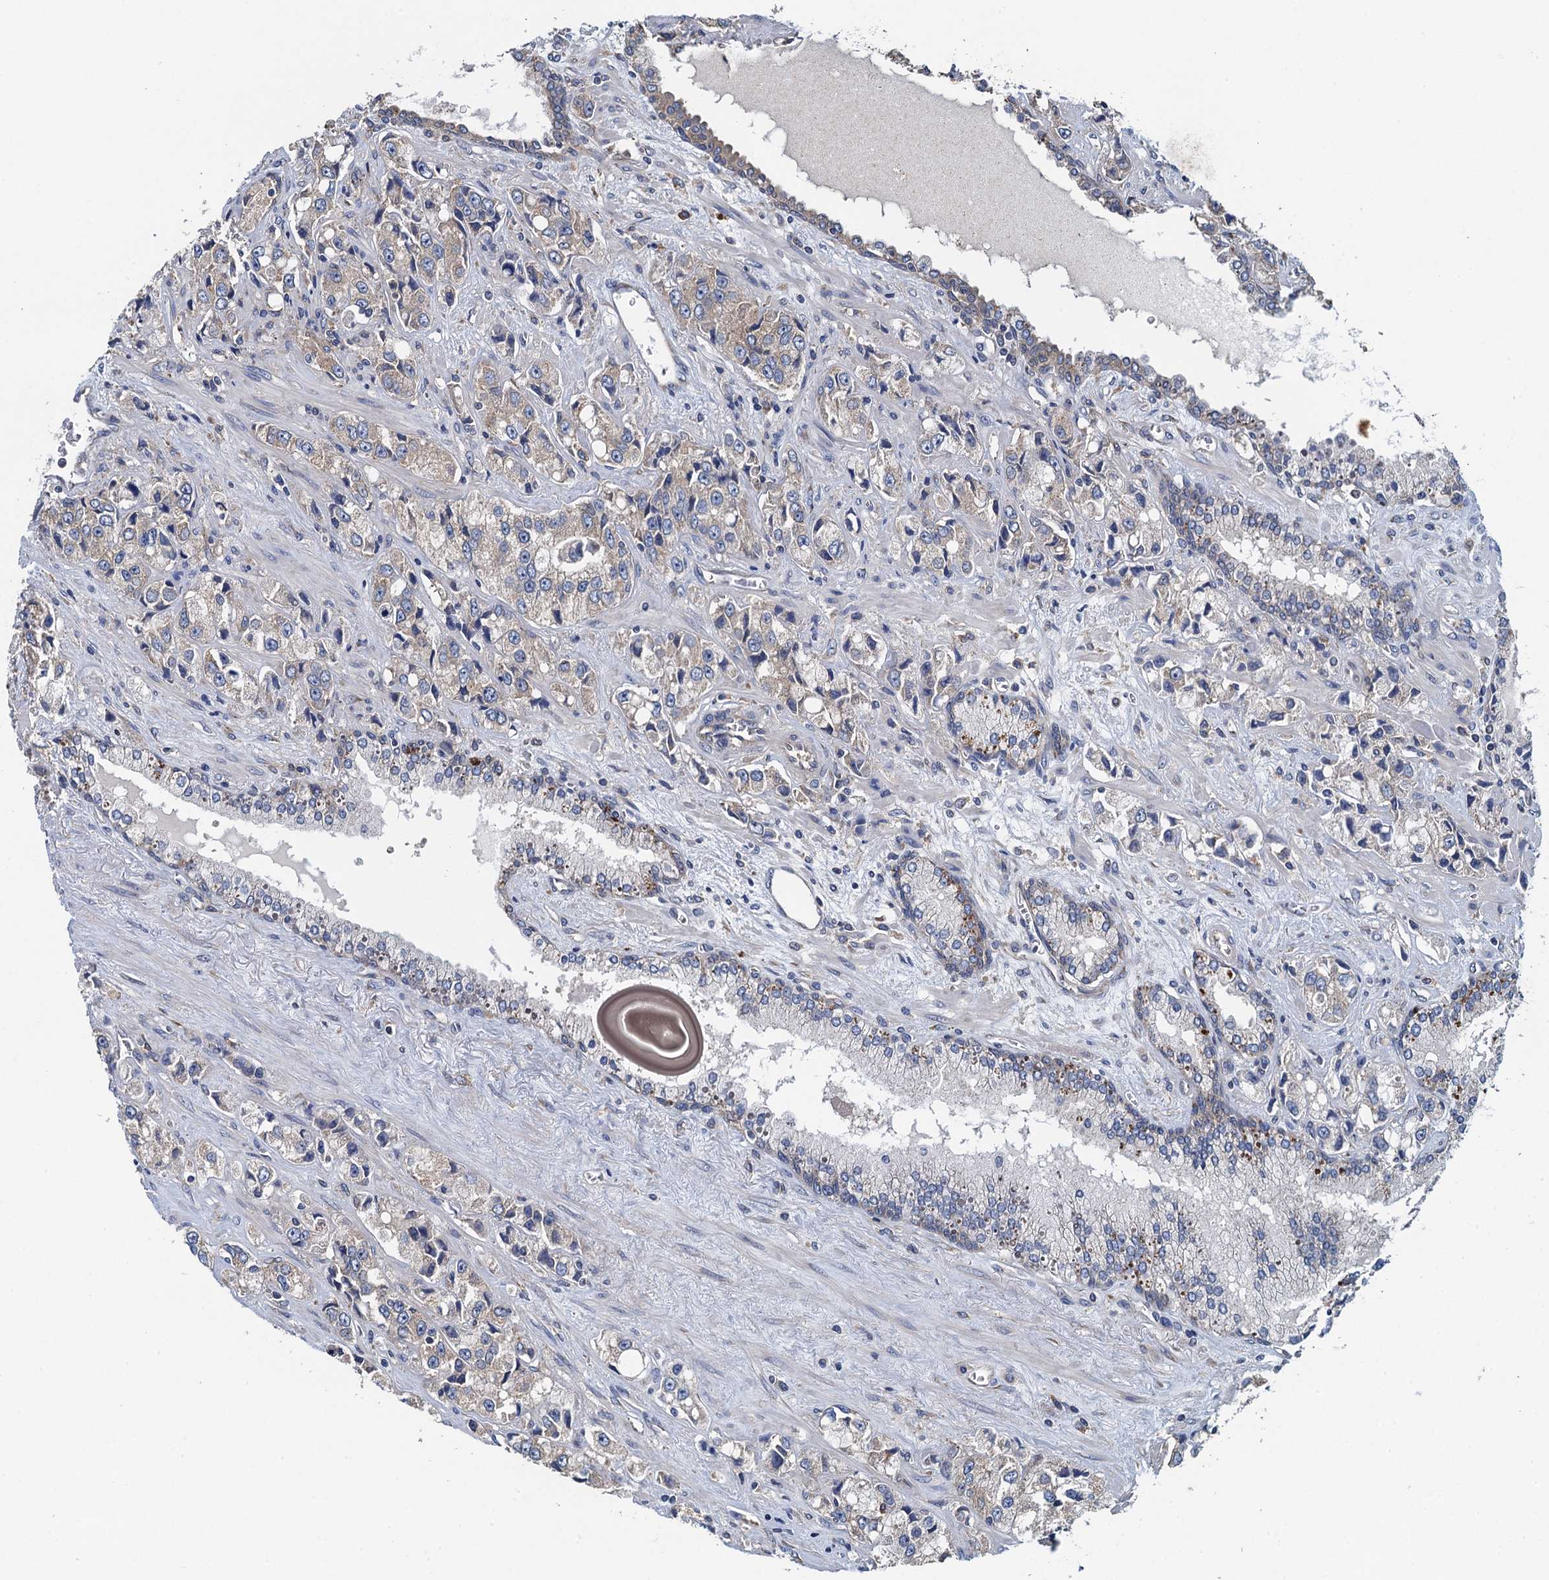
{"staining": {"intensity": "weak", "quantity": "<25%", "location": "cytoplasmic/membranous"}, "tissue": "prostate cancer", "cell_type": "Tumor cells", "image_type": "cancer", "snomed": [{"axis": "morphology", "description": "Adenocarcinoma, High grade"}, {"axis": "topography", "description": "Prostate"}], "caption": "An image of prostate adenocarcinoma (high-grade) stained for a protein demonstrates no brown staining in tumor cells.", "gene": "ADCY9", "patient": {"sex": "male", "age": 74}}